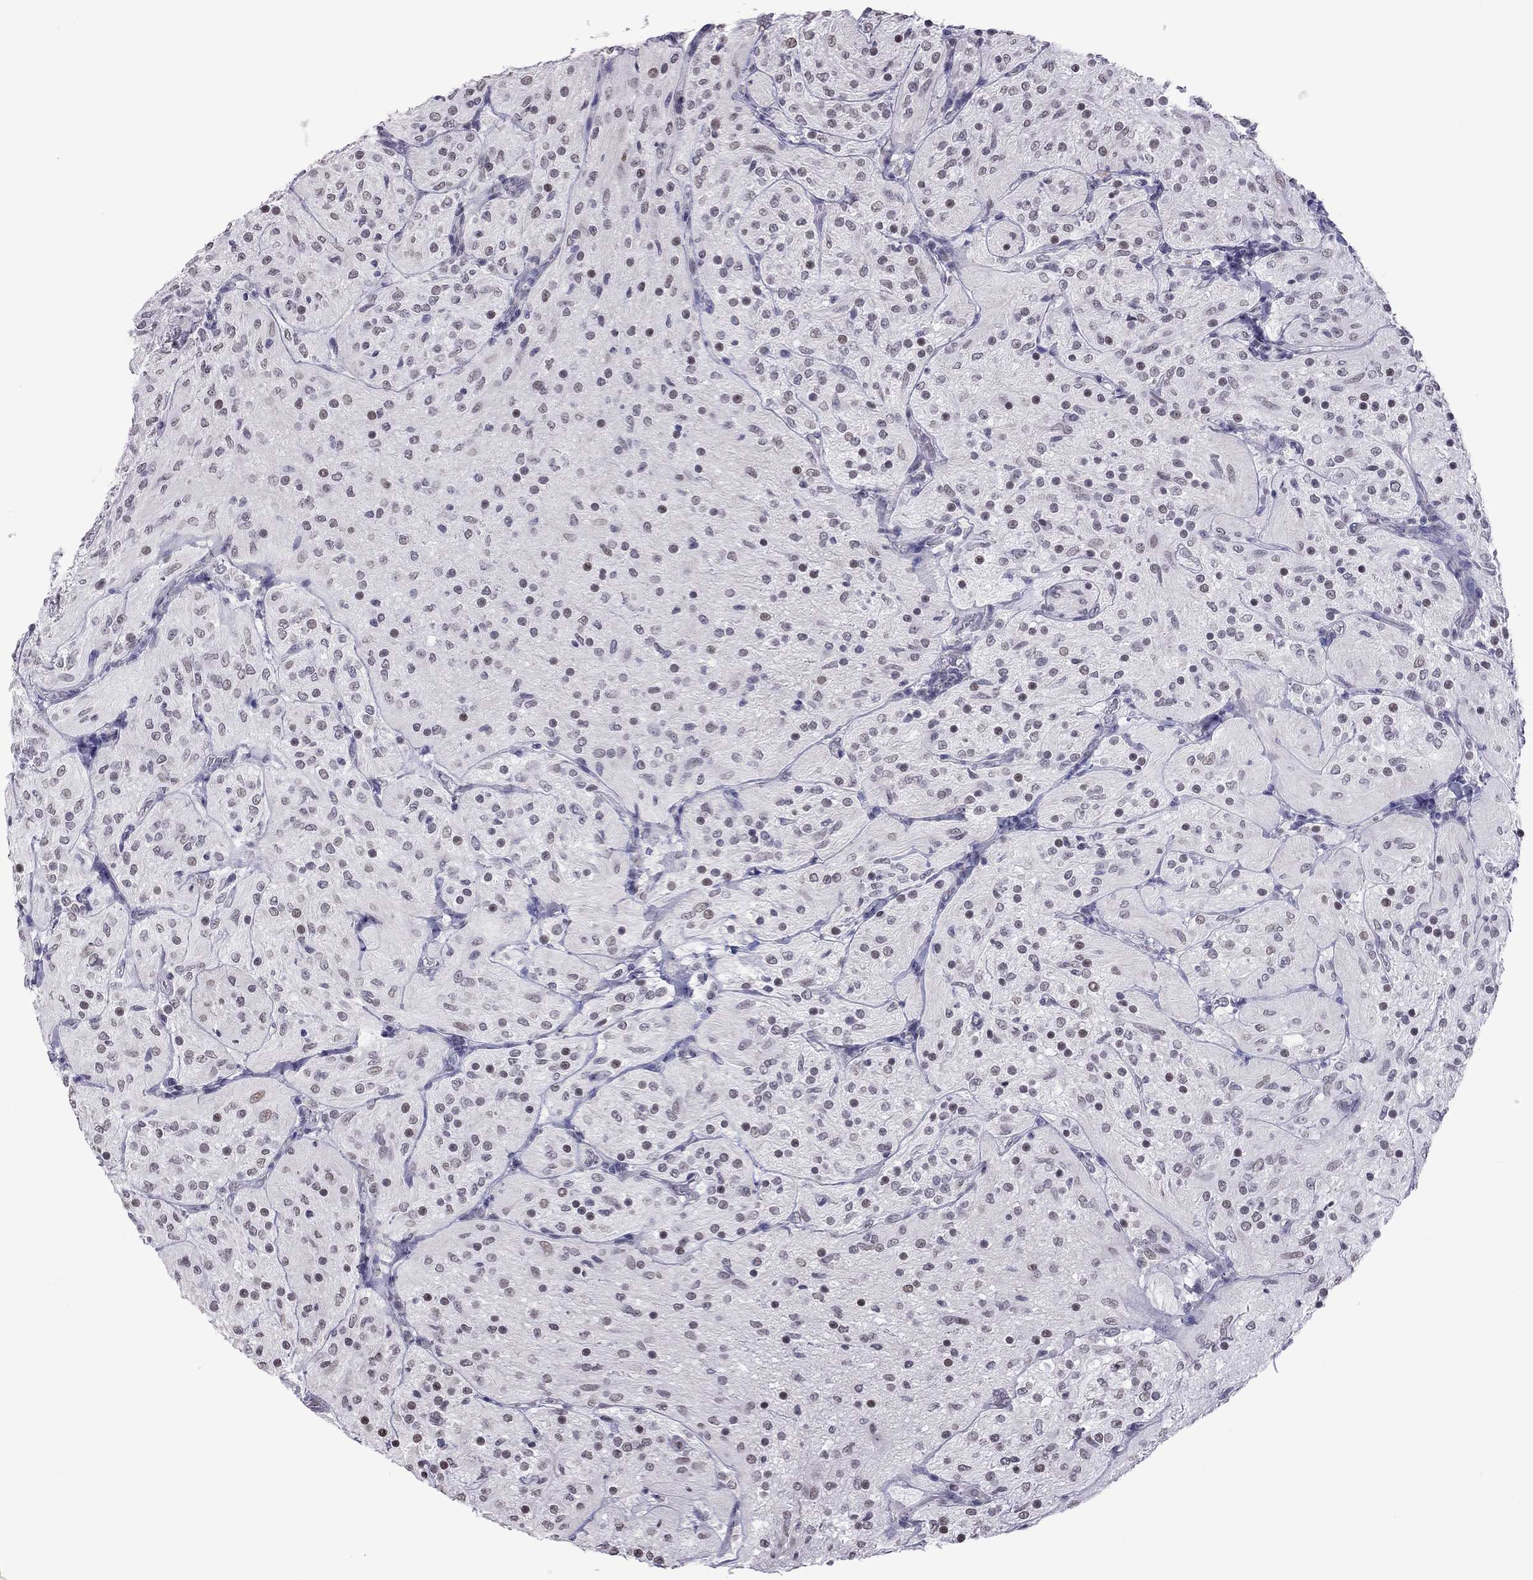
{"staining": {"intensity": "moderate", "quantity": "<25%", "location": "nuclear"}, "tissue": "glioma", "cell_type": "Tumor cells", "image_type": "cancer", "snomed": [{"axis": "morphology", "description": "Glioma, malignant, Low grade"}, {"axis": "topography", "description": "Brain"}], "caption": "Immunohistochemistry image of human glioma stained for a protein (brown), which demonstrates low levels of moderate nuclear staining in about <25% of tumor cells.", "gene": "PPP1R3A", "patient": {"sex": "male", "age": 3}}